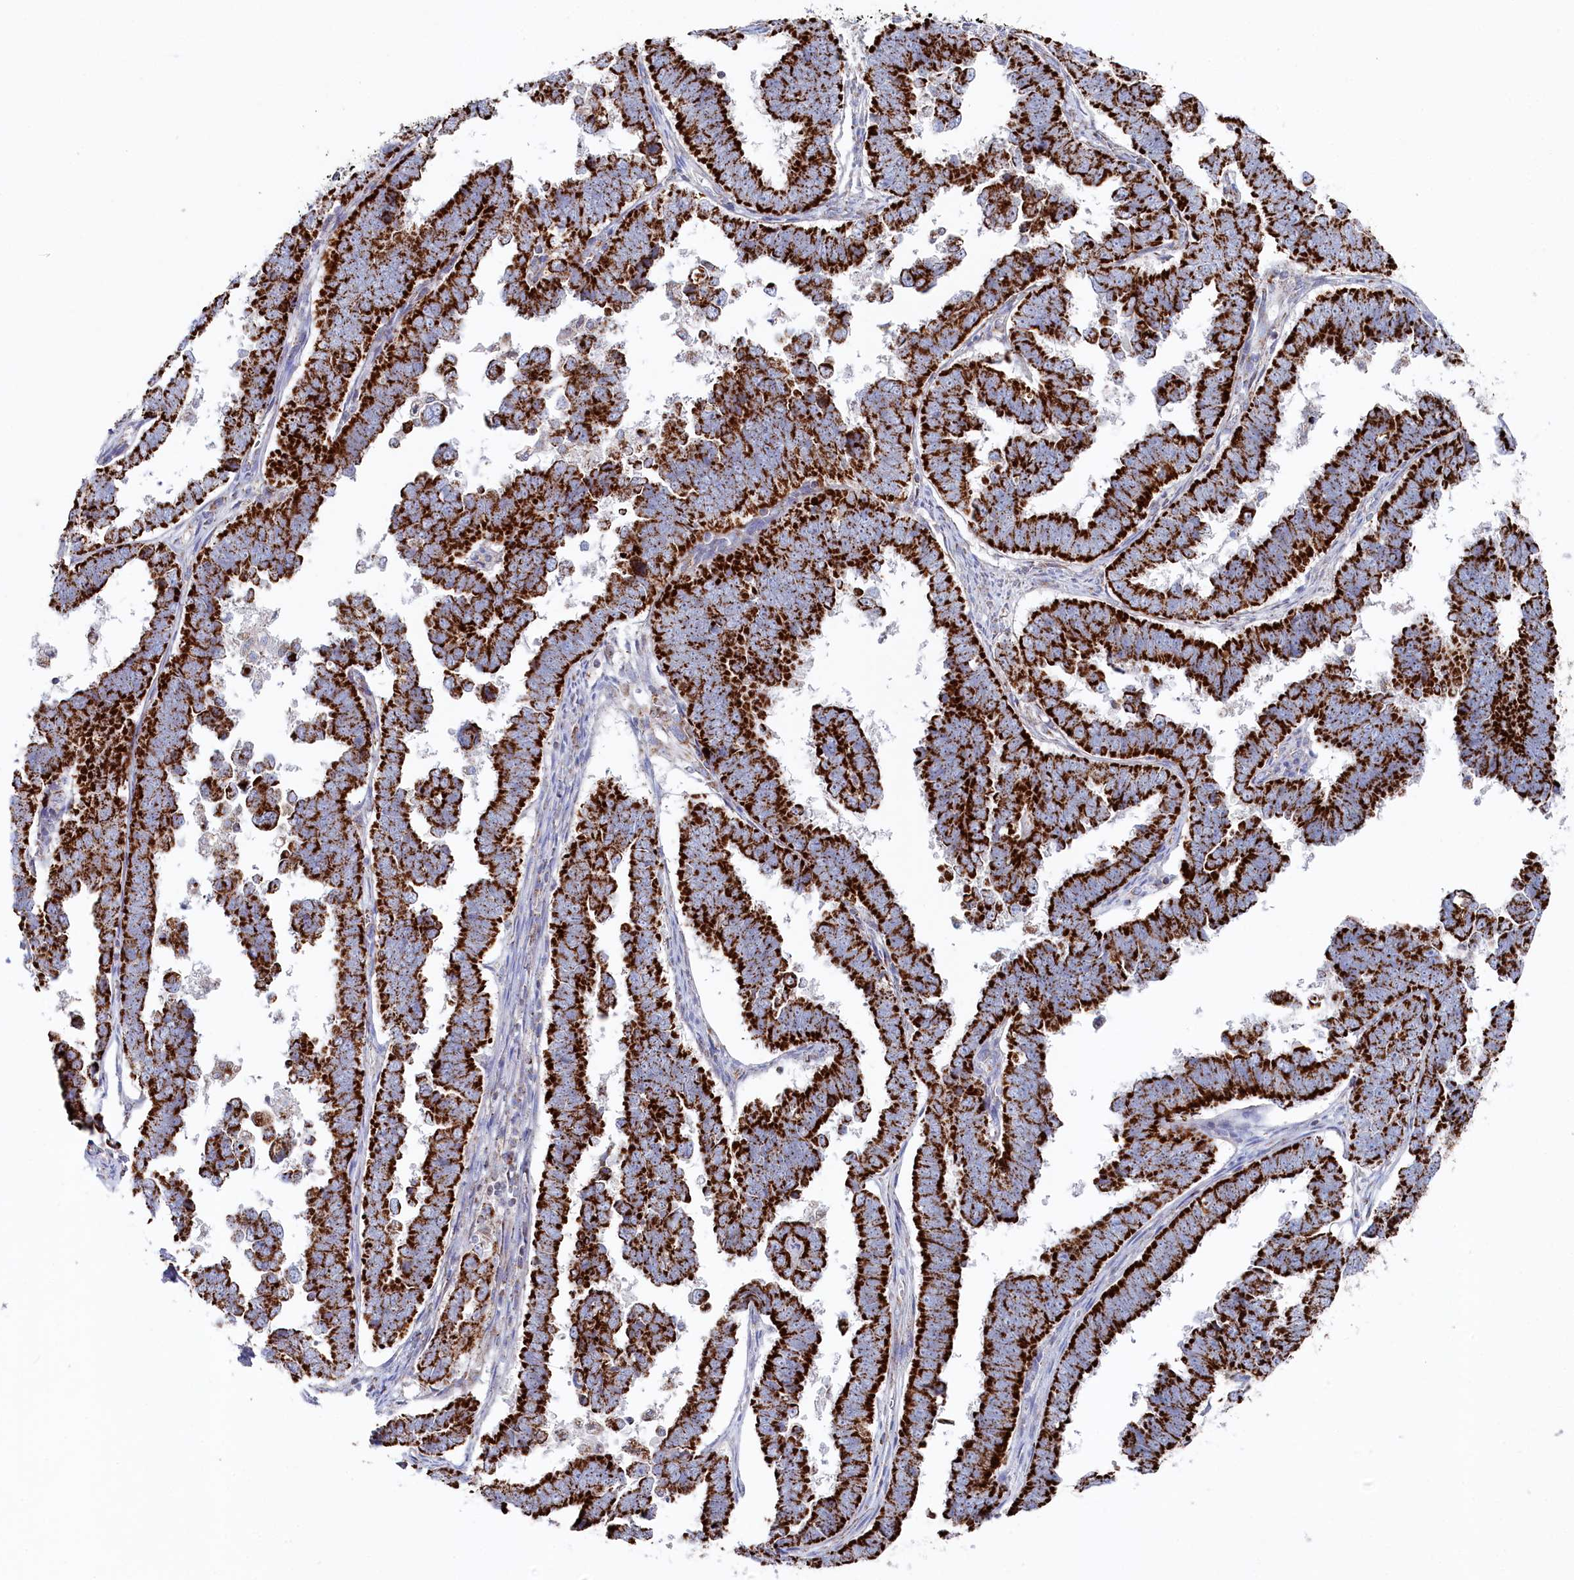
{"staining": {"intensity": "strong", "quantity": ">75%", "location": "cytoplasmic/membranous"}, "tissue": "endometrial cancer", "cell_type": "Tumor cells", "image_type": "cancer", "snomed": [{"axis": "morphology", "description": "Adenocarcinoma, NOS"}, {"axis": "topography", "description": "Endometrium"}], "caption": "The immunohistochemical stain highlights strong cytoplasmic/membranous staining in tumor cells of endometrial cancer (adenocarcinoma) tissue.", "gene": "GLS2", "patient": {"sex": "female", "age": 75}}